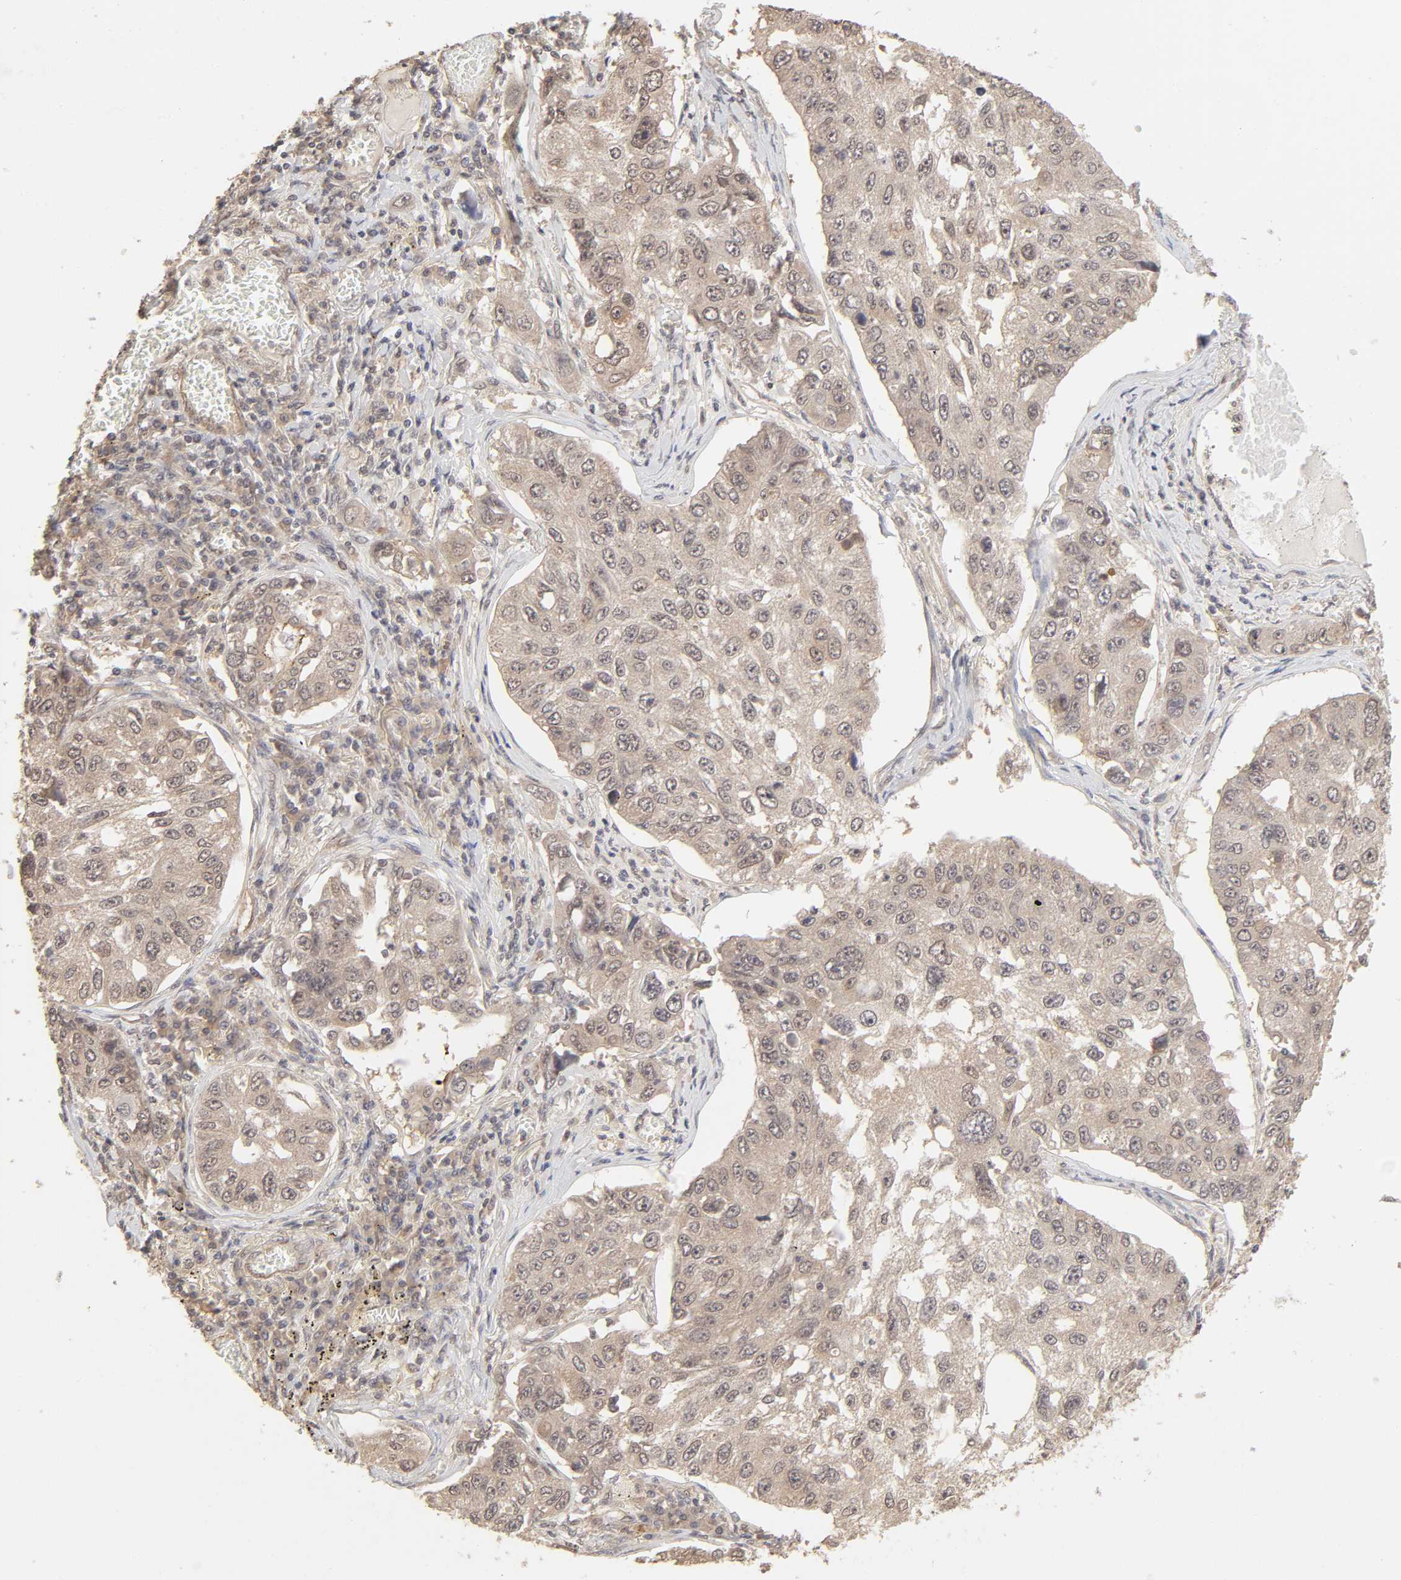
{"staining": {"intensity": "weak", "quantity": ">75%", "location": "cytoplasmic/membranous"}, "tissue": "lung cancer", "cell_type": "Tumor cells", "image_type": "cancer", "snomed": [{"axis": "morphology", "description": "Squamous cell carcinoma, NOS"}, {"axis": "topography", "description": "Lung"}], "caption": "Lung cancer (squamous cell carcinoma) stained with DAB IHC reveals low levels of weak cytoplasmic/membranous staining in about >75% of tumor cells. Immunohistochemistry (ihc) stains the protein of interest in brown and the nuclei are stained blue.", "gene": "MAPK1", "patient": {"sex": "male", "age": 71}}